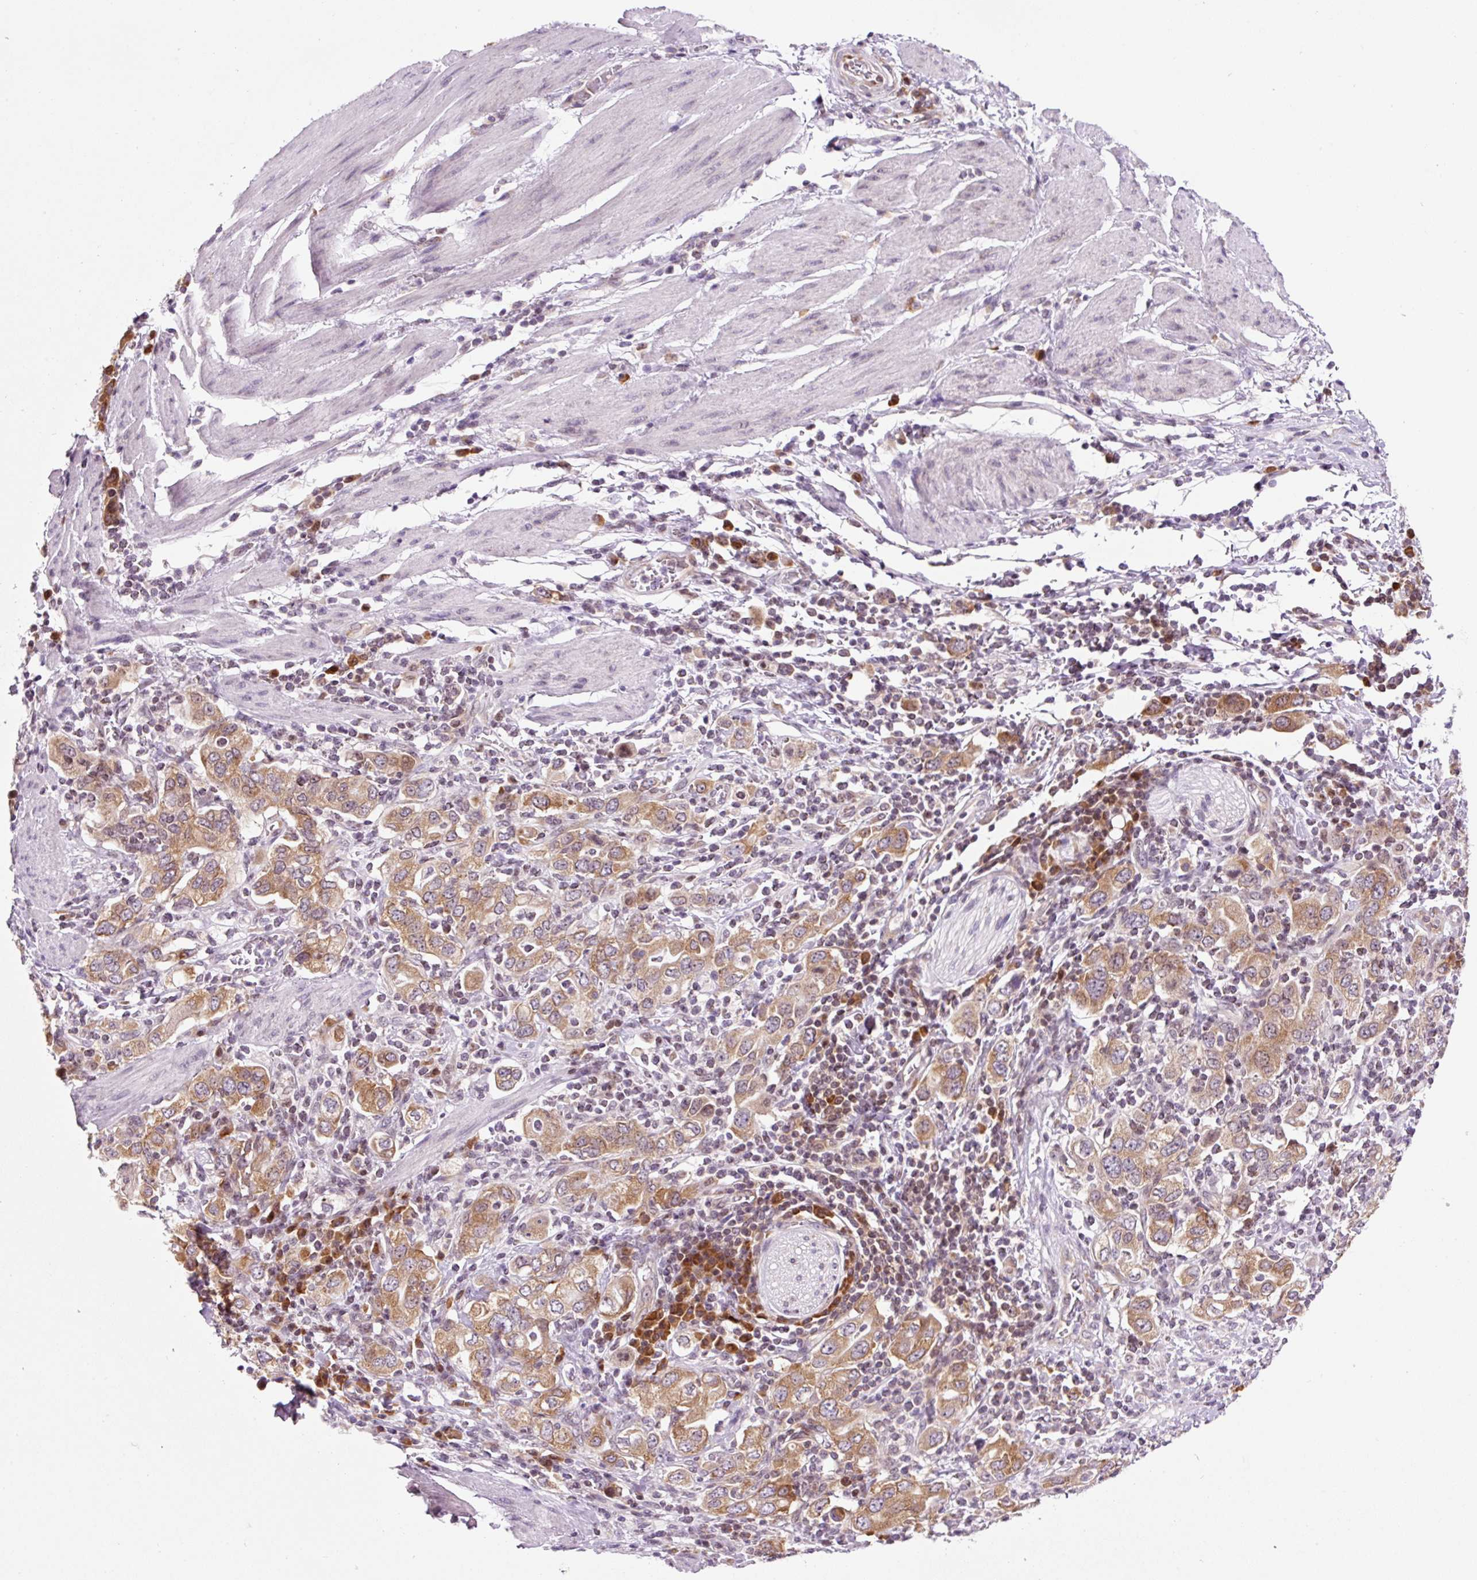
{"staining": {"intensity": "moderate", "quantity": ">75%", "location": "cytoplasmic/membranous"}, "tissue": "stomach cancer", "cell_type": "Tumor cells", "image_type": "cancer", "snomed": [{"axis": "morphology", "description": "Adenocarcinoma, NOS"}, {"axis": "topography", "description": "Stomach, upper"}, {"axis": "topography", "description": "Stomach"}], "caption": "This micrograph reveals IHC staining of adenocarcinoma (stomach), with medium moderate cytoplasmic/membranous expression in approximately >75% of tumor cells.", "gene": "RPL41", "patient": {"sex": "male", "age": 62}}